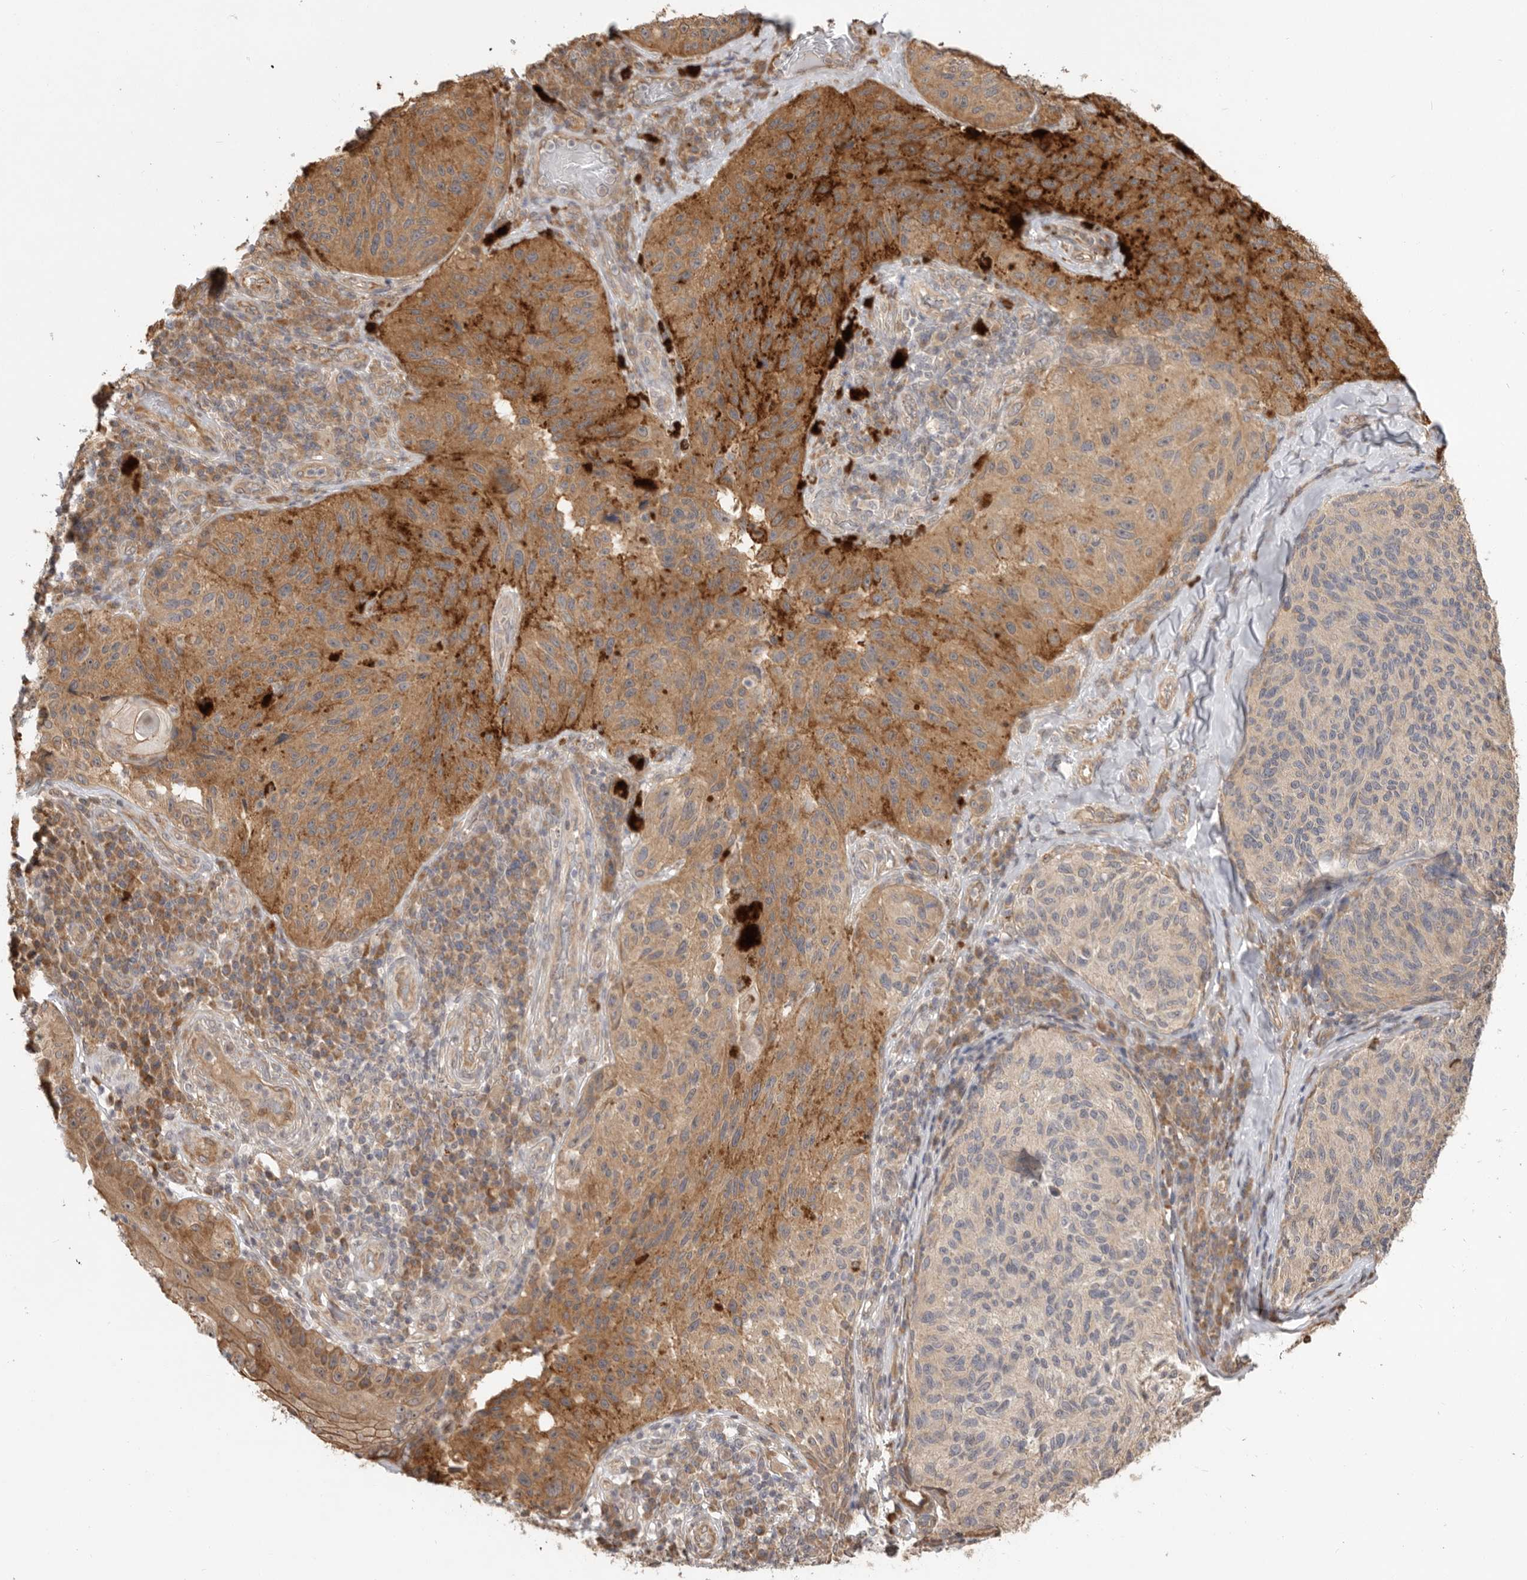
{"staining": {"intensity": "moderate", "quantity": "25%-75%", "location": "cytoplasmic/membranous"}, "tissue": "melanoma", "cell_type": "Tumor cells", "image_type": "cancer", "snomed": [{"axis": "morphology", "description": "Malignant melanoma, NOS"}, {"axis": "topography", "description": "Skin"}], "caption": "Immunohistochemical staining of malignant melanoma reveals medium levels of moderate cytoplasmic/membranous expression in approximately 25%-75% of tumor cells. (IHC, brightfield microscopy, high magnification).", "gene": "DPH7", "patient": {"sex": "female", "age": 73}}